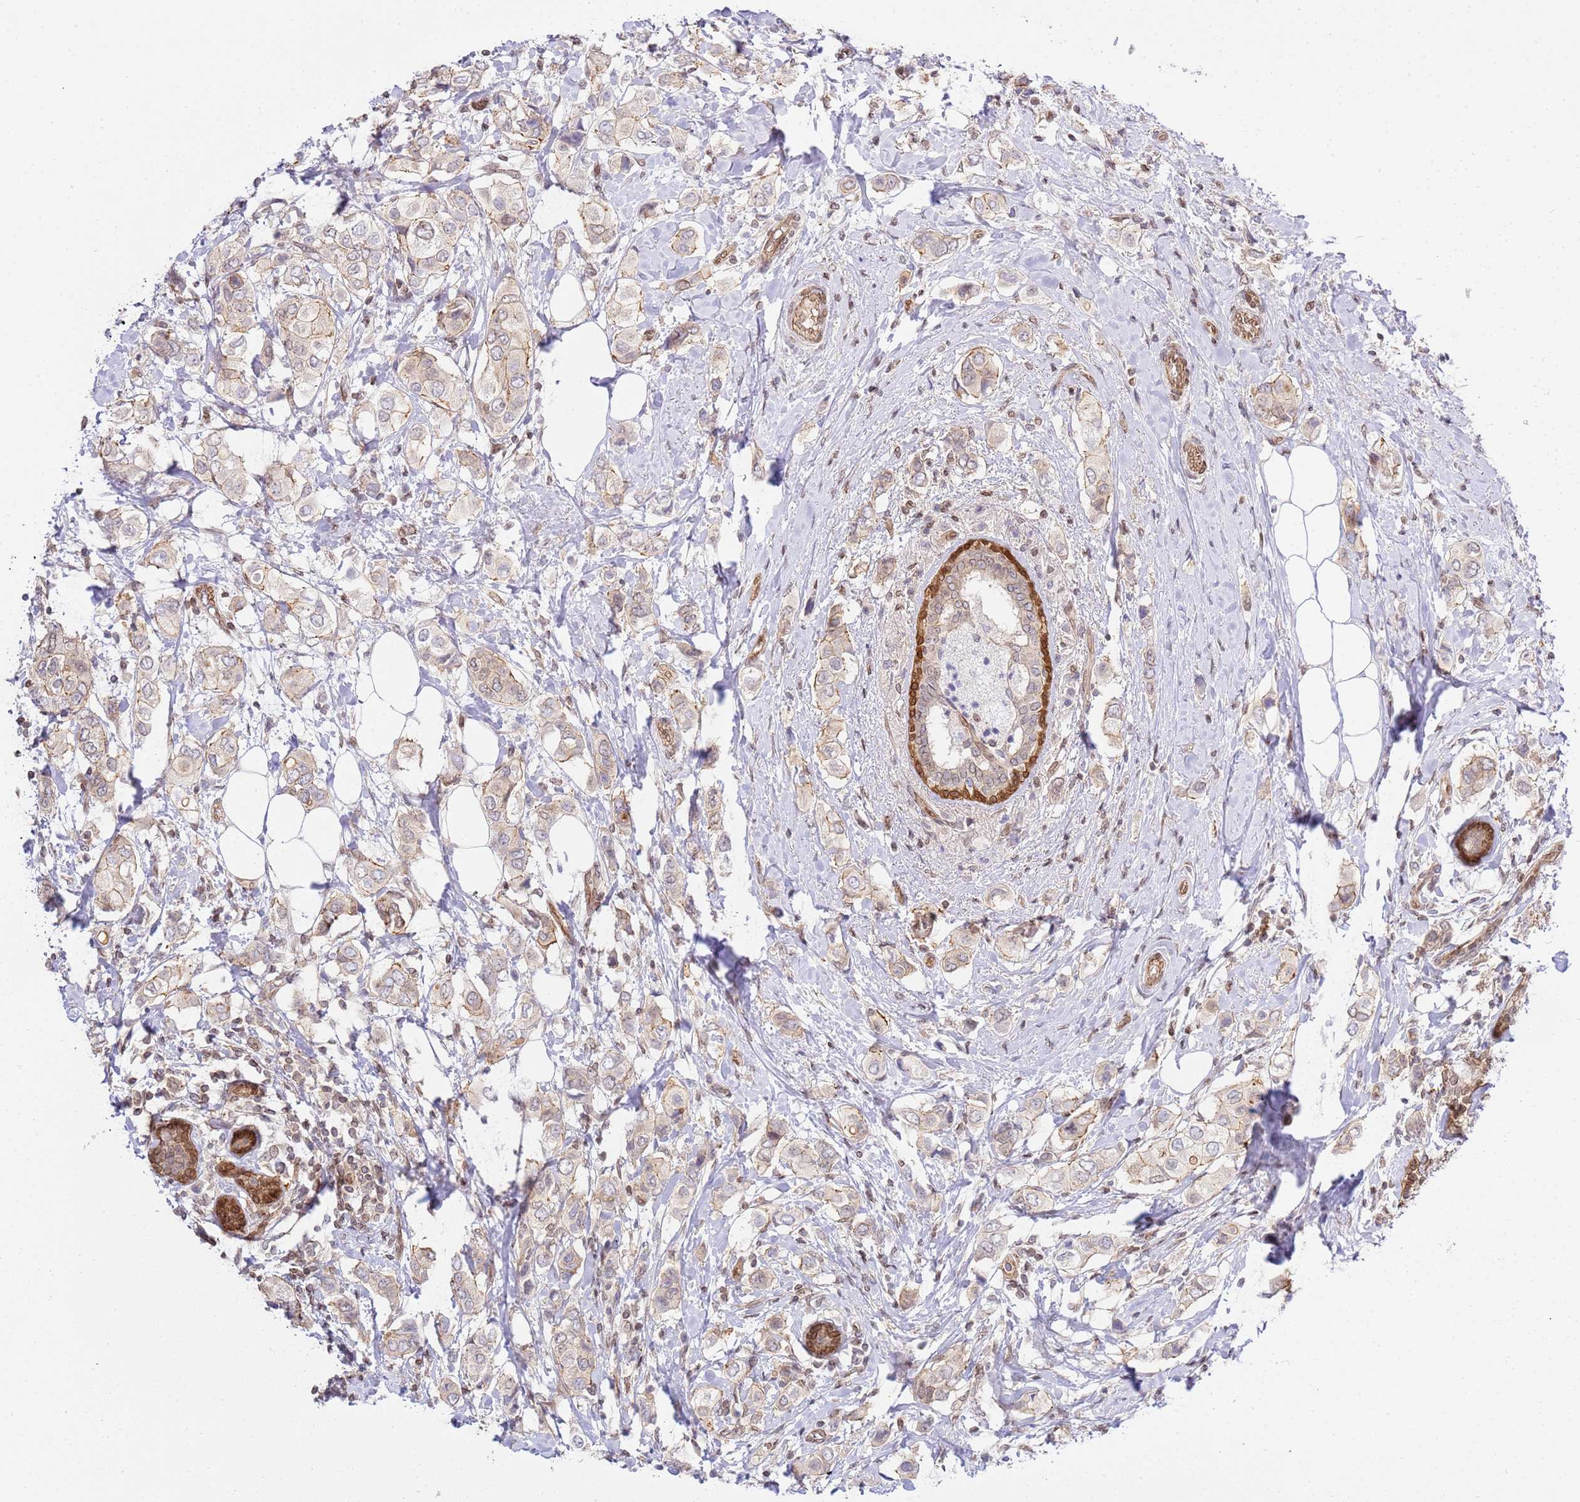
{"staining": {"intensity": "weak", "quantity": "25%-75%", "location": "cytoplasmic/membranous"}, "tissue": "breast cancer", "cell_type": "Tumor cells", "image_type": "cancer", "snomed": [{"axis": "morphology", "description": "Lobular carcinoma"}, {"axis": "topography", "description": "Breast"}], "caption": "Breast cancer (lobular carcinoma) stained with a protein marker displays weak staining in tumor cells.", "gene": "TRIM37", "patient": {"sex": "female", "age": 51}}